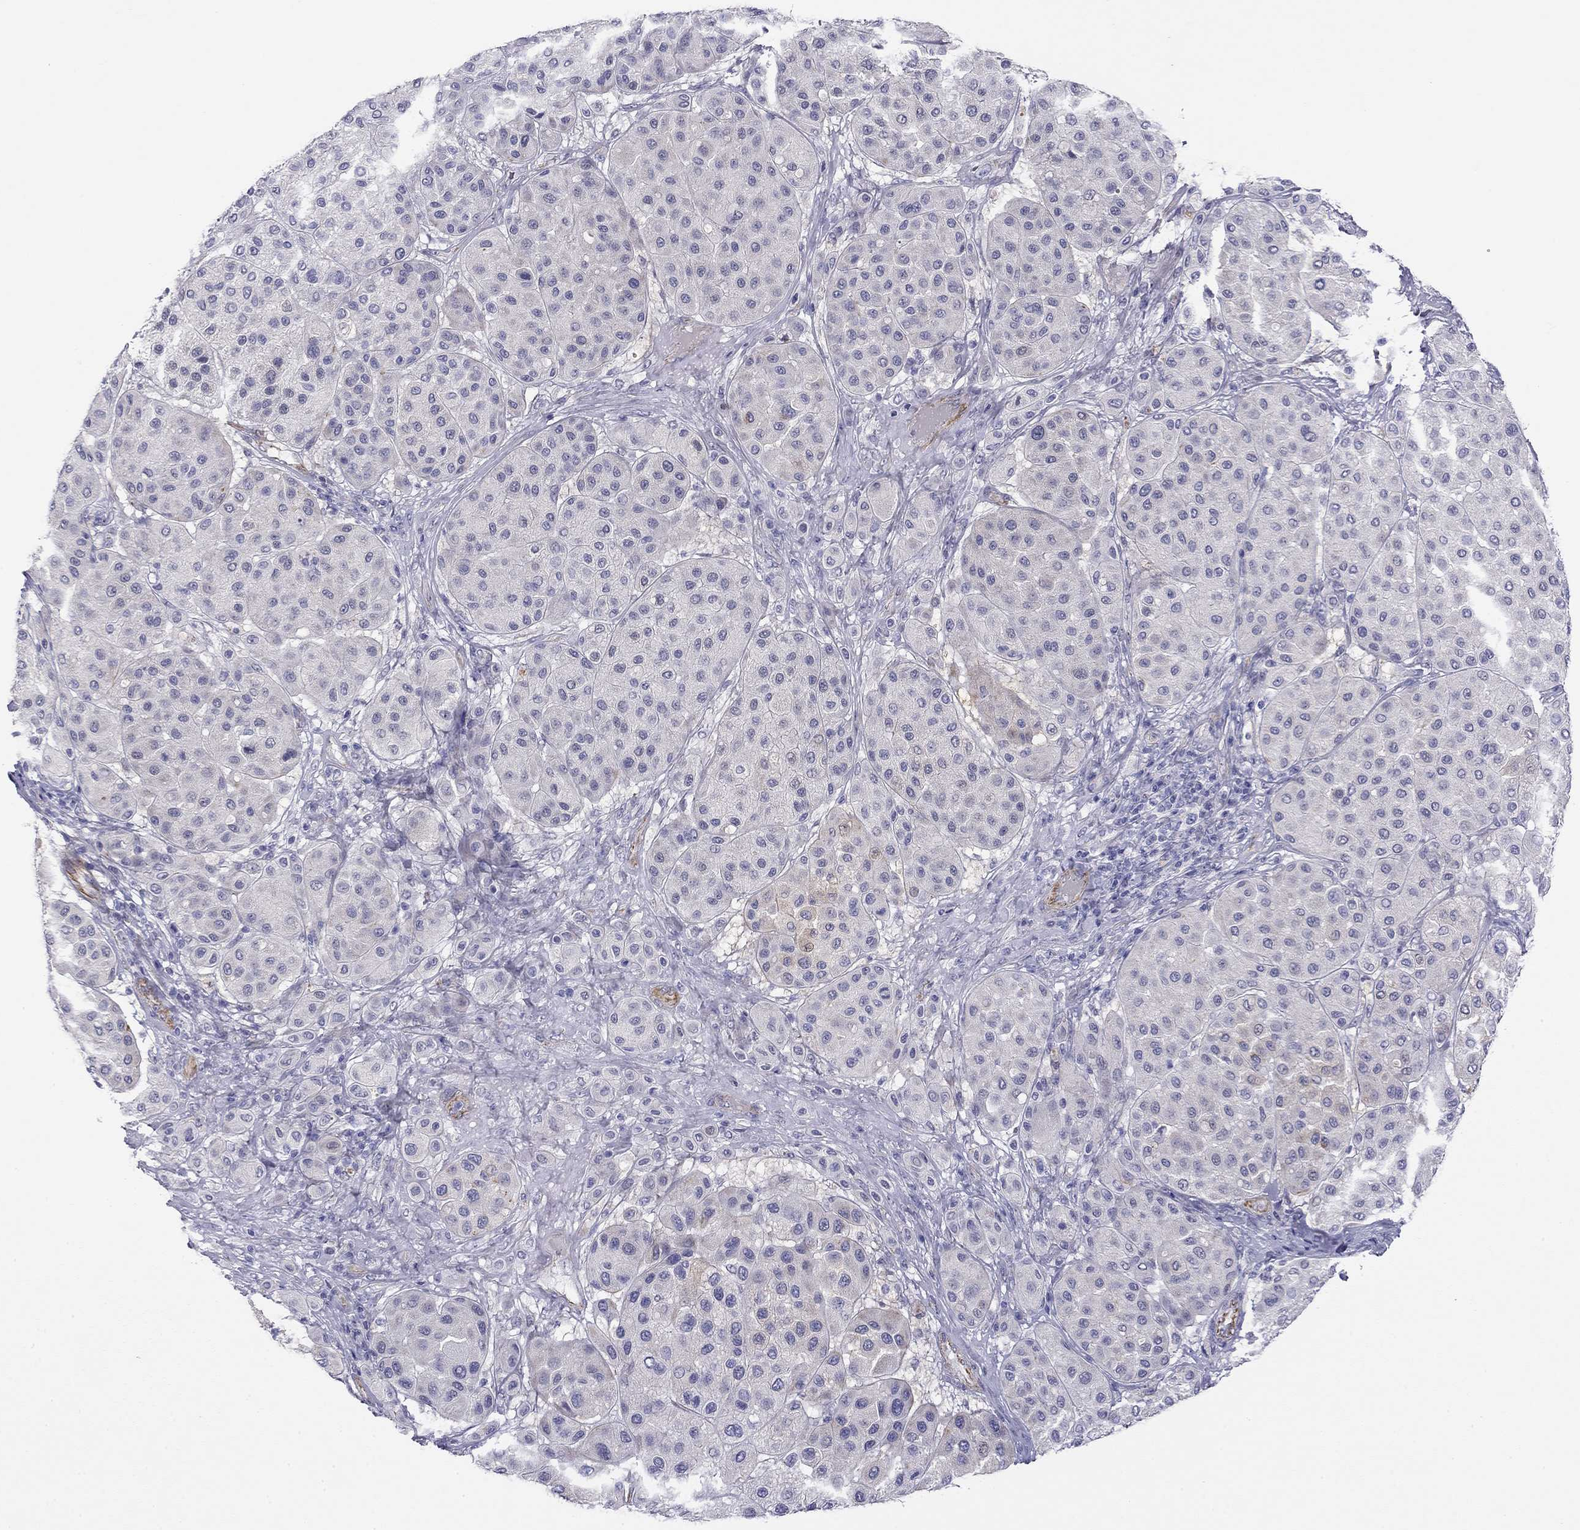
{"staining": {"intensity": "negative", "quantity": "none", "location": "none"}, "tissue": "melanoma", "cell_type": "Tumor cells", "image_type": "cancer", "snomed": [{"axis": "morphology", "description": "Malignant melanoma, Metastatic site"}, {"axis": "topography", "description": "Smooth muscle"}], "caption": "Tumor cells show no significant protein staining in malignant melanoma (metastatic site).", "gene": "RTL1", "patient": {"sex": "male", "age": 41}}